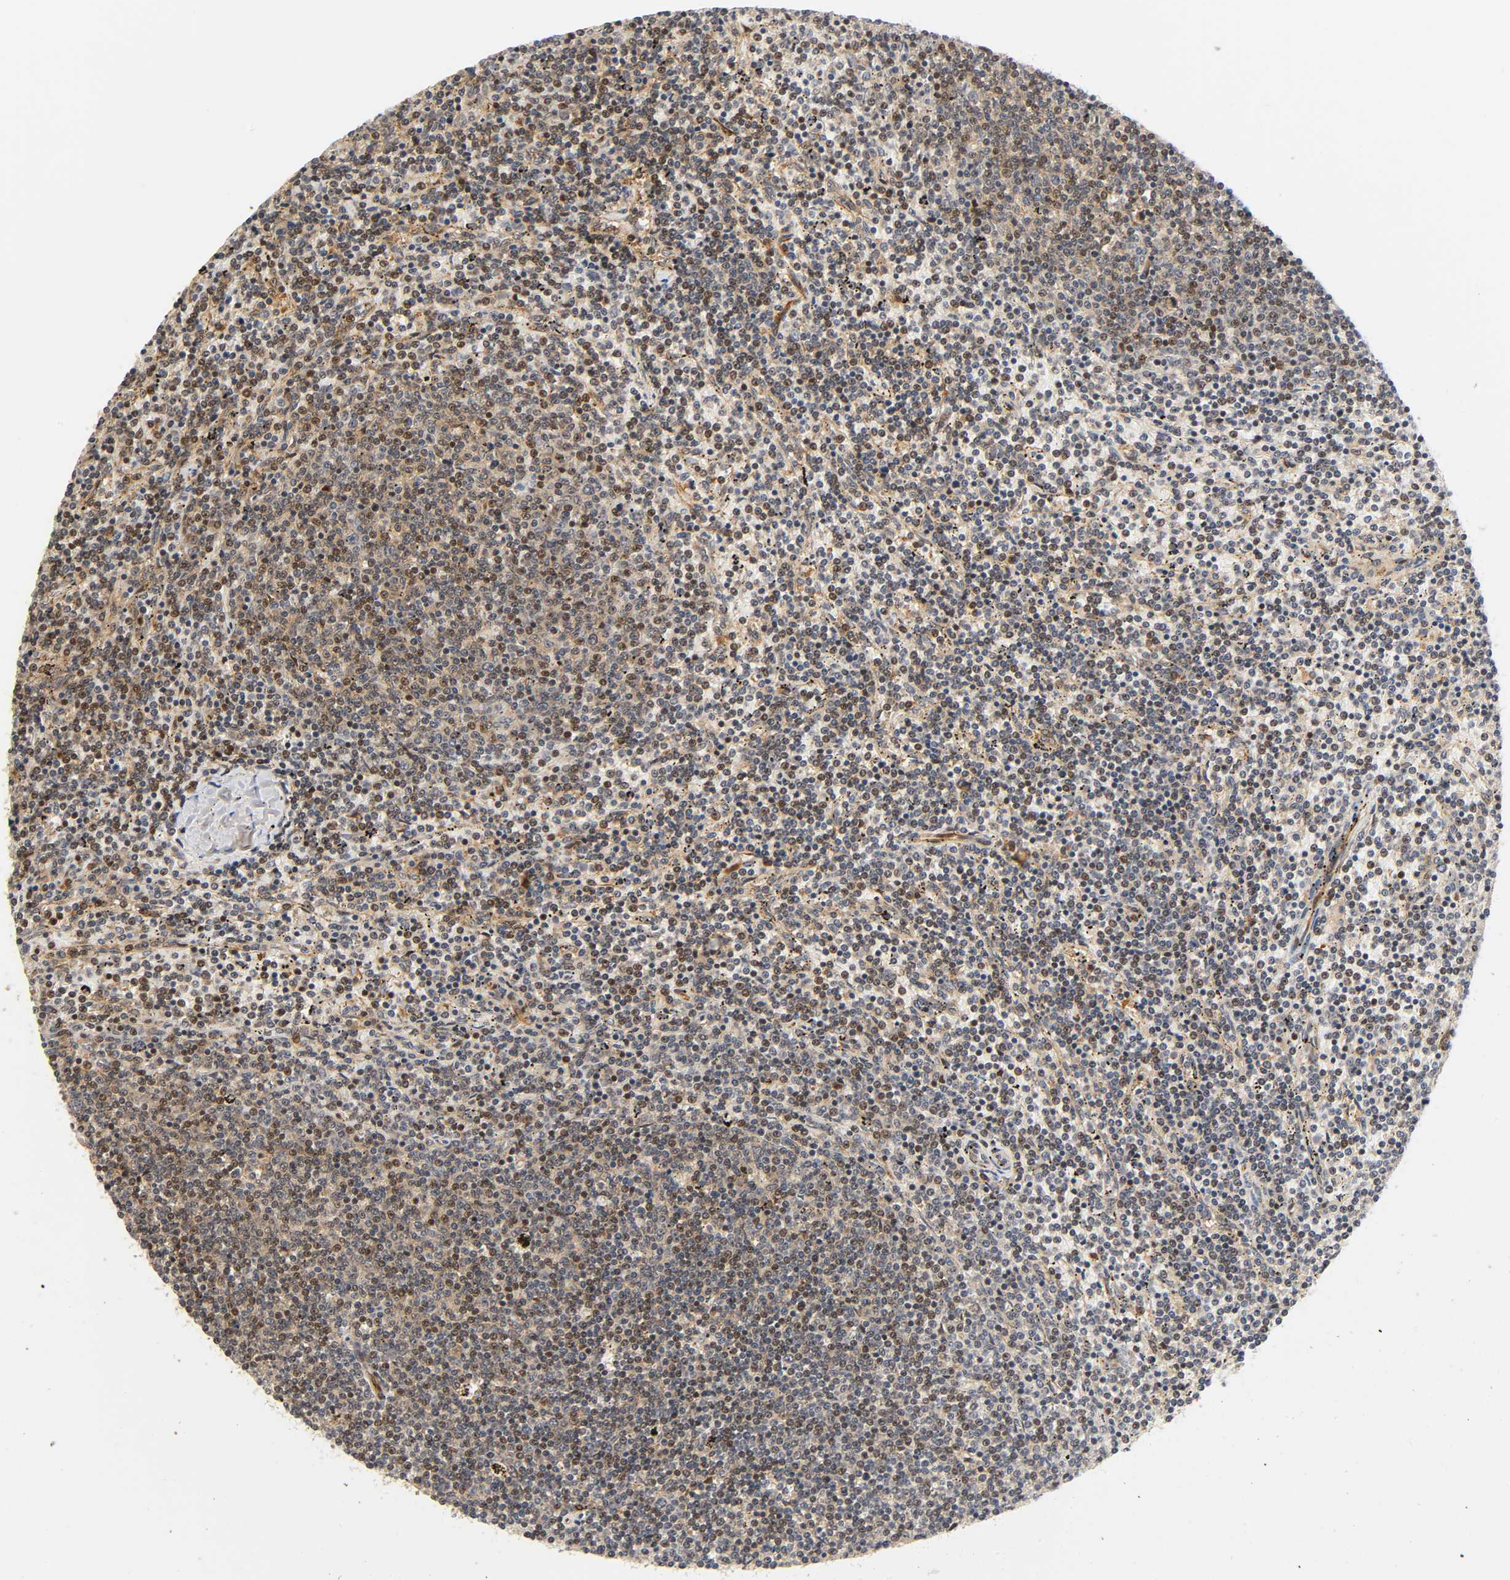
{"staining": {"intensity": "weak", "quantity": "<25%", "location": "nuclear"}, "tissue": "lymphoma", "cell_type": "Tumor cells", "image_type": "cancer", "snomed": [{"axis": "morphology", "description": "Malignant lymphoma, non-Hodgkin's type, Low grade"}, {"axis": "topography", "description": "Spleen"}], "caption": "A high-resolution micrograph shows immunohistochemistry staining of lymphoma, which demonstrates no significant positivity in tumor cells. (Stains: DAB IHC with hematoxylin counter stain, Microscopy: brightfield microscopy at high magnification).", "gene": "IQCJ-SCHIP1", "patient": {"sex": "female", "age": 50}}